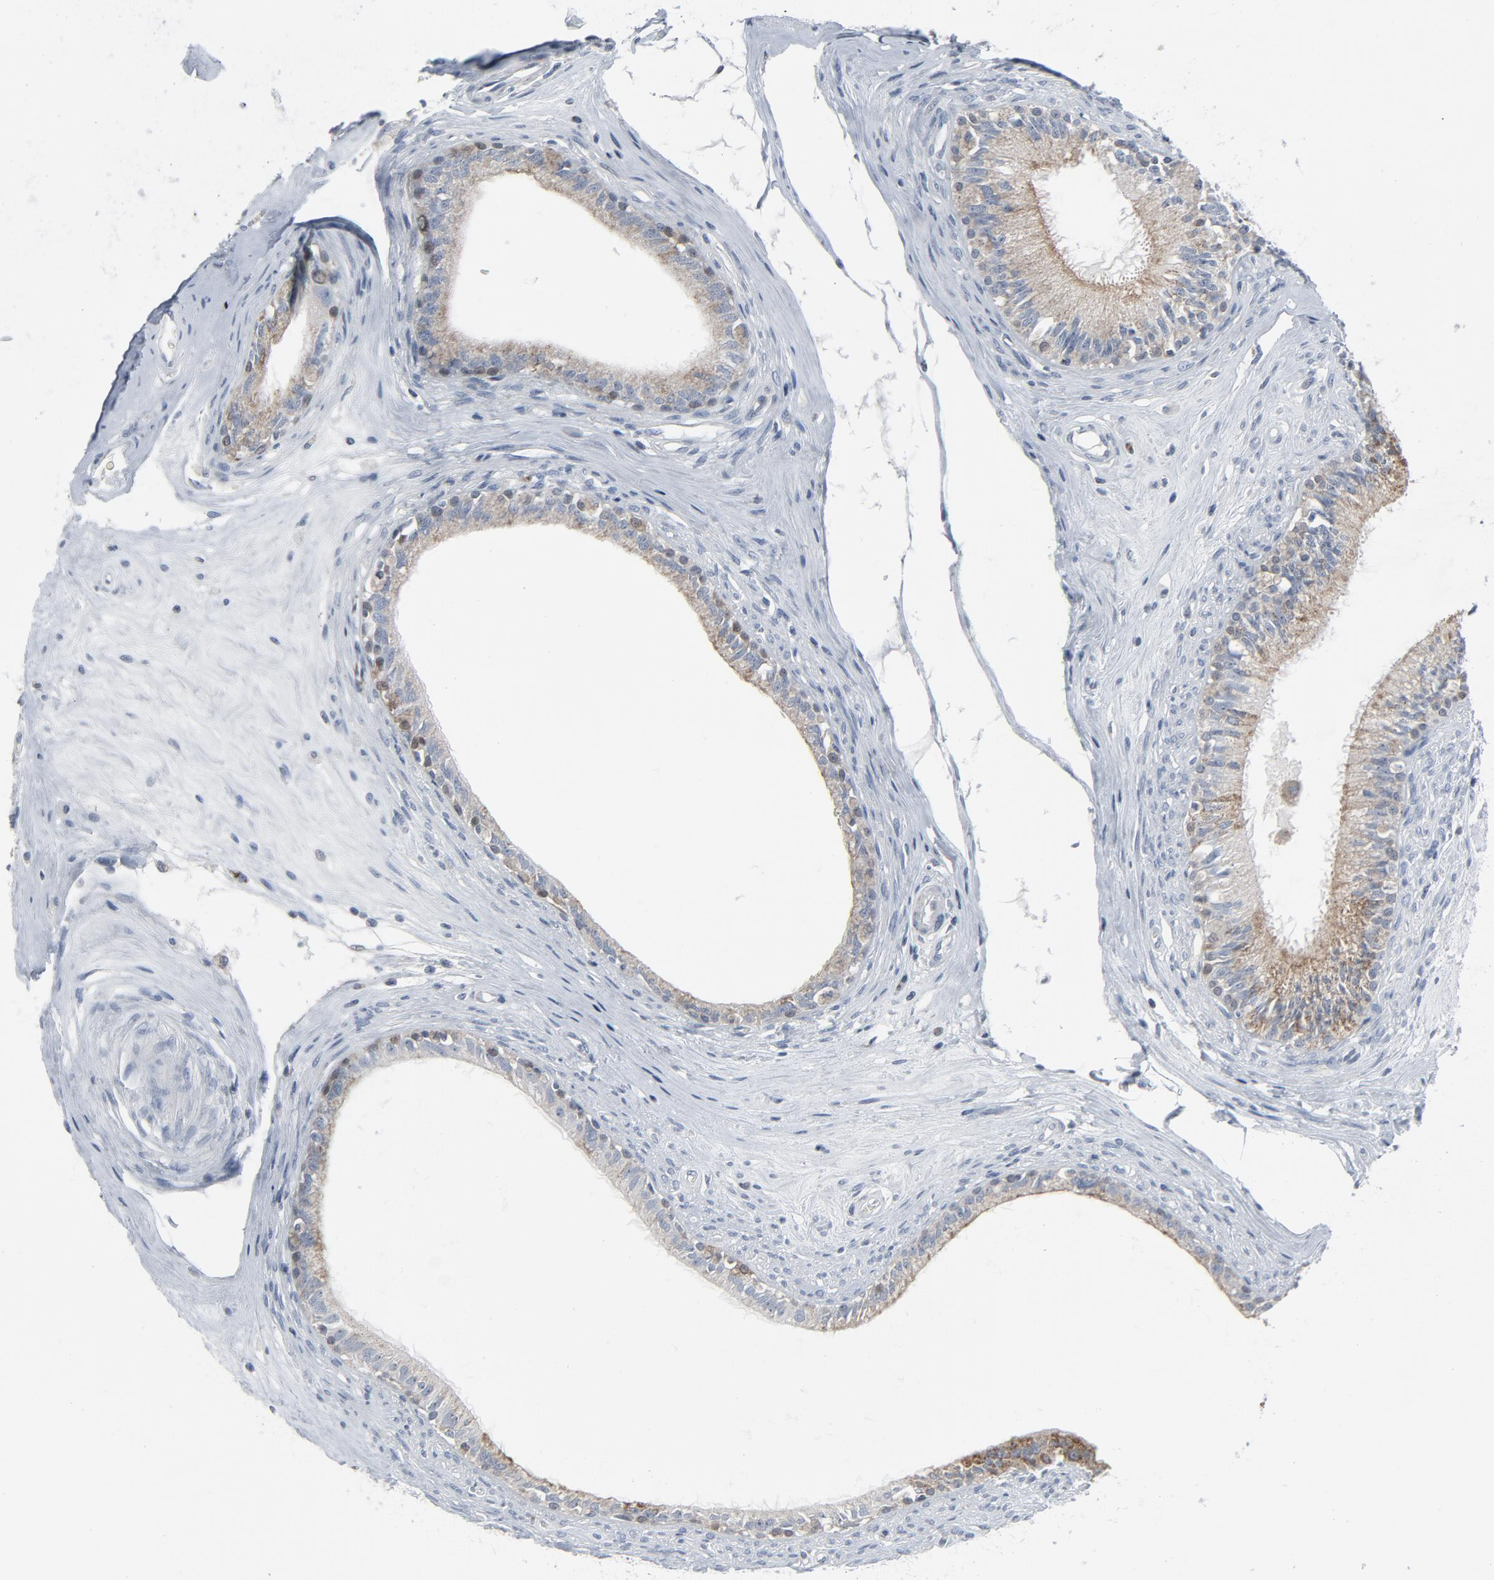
{"staining": {"intensity": "weak", "quantity": "25%-75%", "location": "cytoplasmic/membranous"}, "tissue": "epididymis", "cell_type": "Glandular cells", "image_type": "normal", "snomed": [{"axis": "morphology", "description": "Normal tissue, NOS"}, {"axis": "morphology", "description": "Inflammation, NOS"}, {"axis": "topography", "description": "Epididymis"}], "caption": "Epididymis stained with immunohistochemistry (IHC) shows weak cytoplasmic/membranous expression in about 25%-75% of glandular cells.", "gene": "GPX2", "patient": {"sex": "male", "age": 84}}